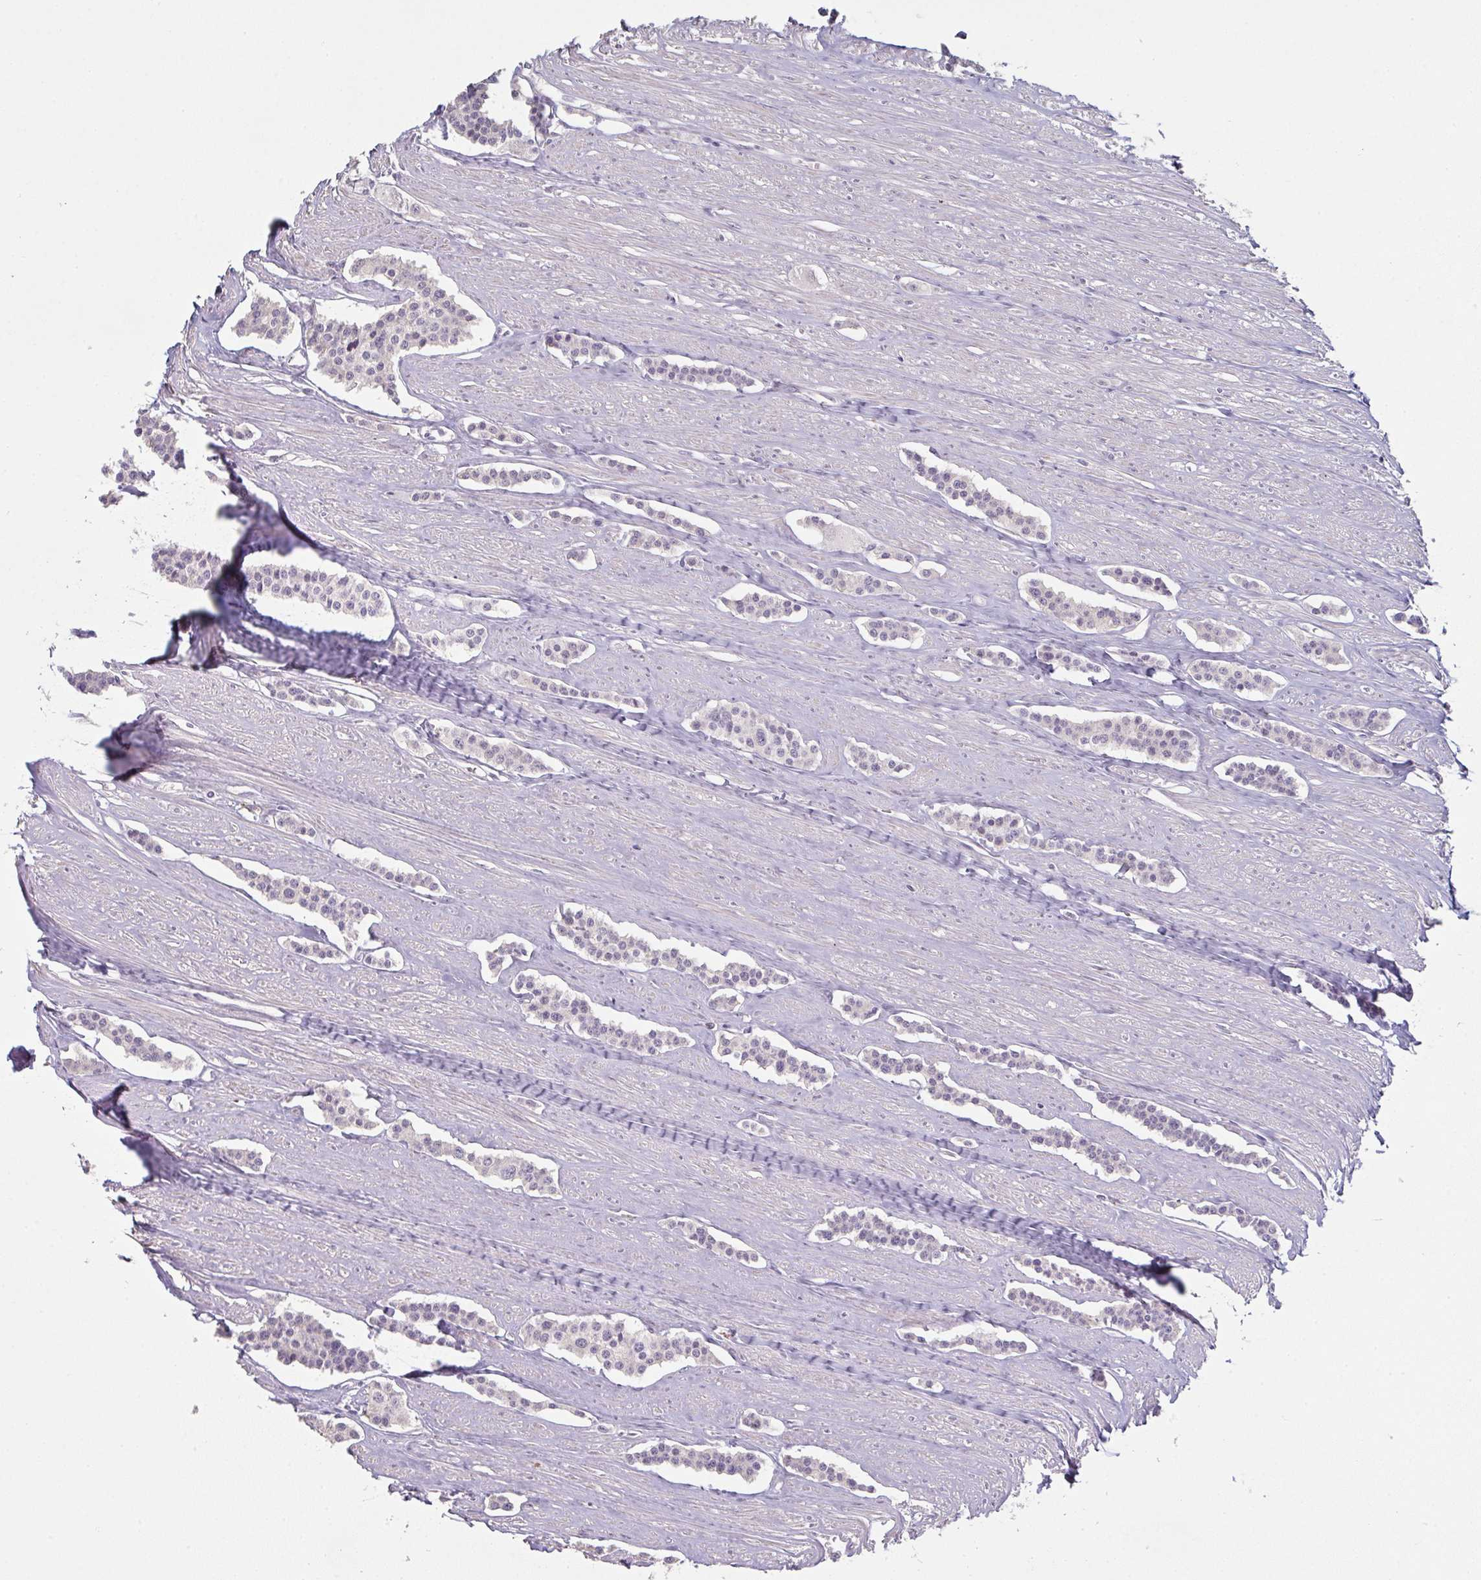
{"staining": {"intensity": "negative", "quantity": "none", "location": "none"}, "tissue": "carcinoid", "cell_type": "Tumor cells", "image_type": "cancer", "snomed": [{"axis": "morphology", "description": "Carcinoid, malignant, NOS"}, {"axis": "topography", "description": "Small intestine"}], "caption": "IHC micrograph of neoplastic tissue: malignant carcinoid stained with DAB (3,3'-diaminobenzidine) reveals no significant protein staining in tumor cells.", "gene": "TMEM237", "patient": {"sex": "male", "age": 60}}